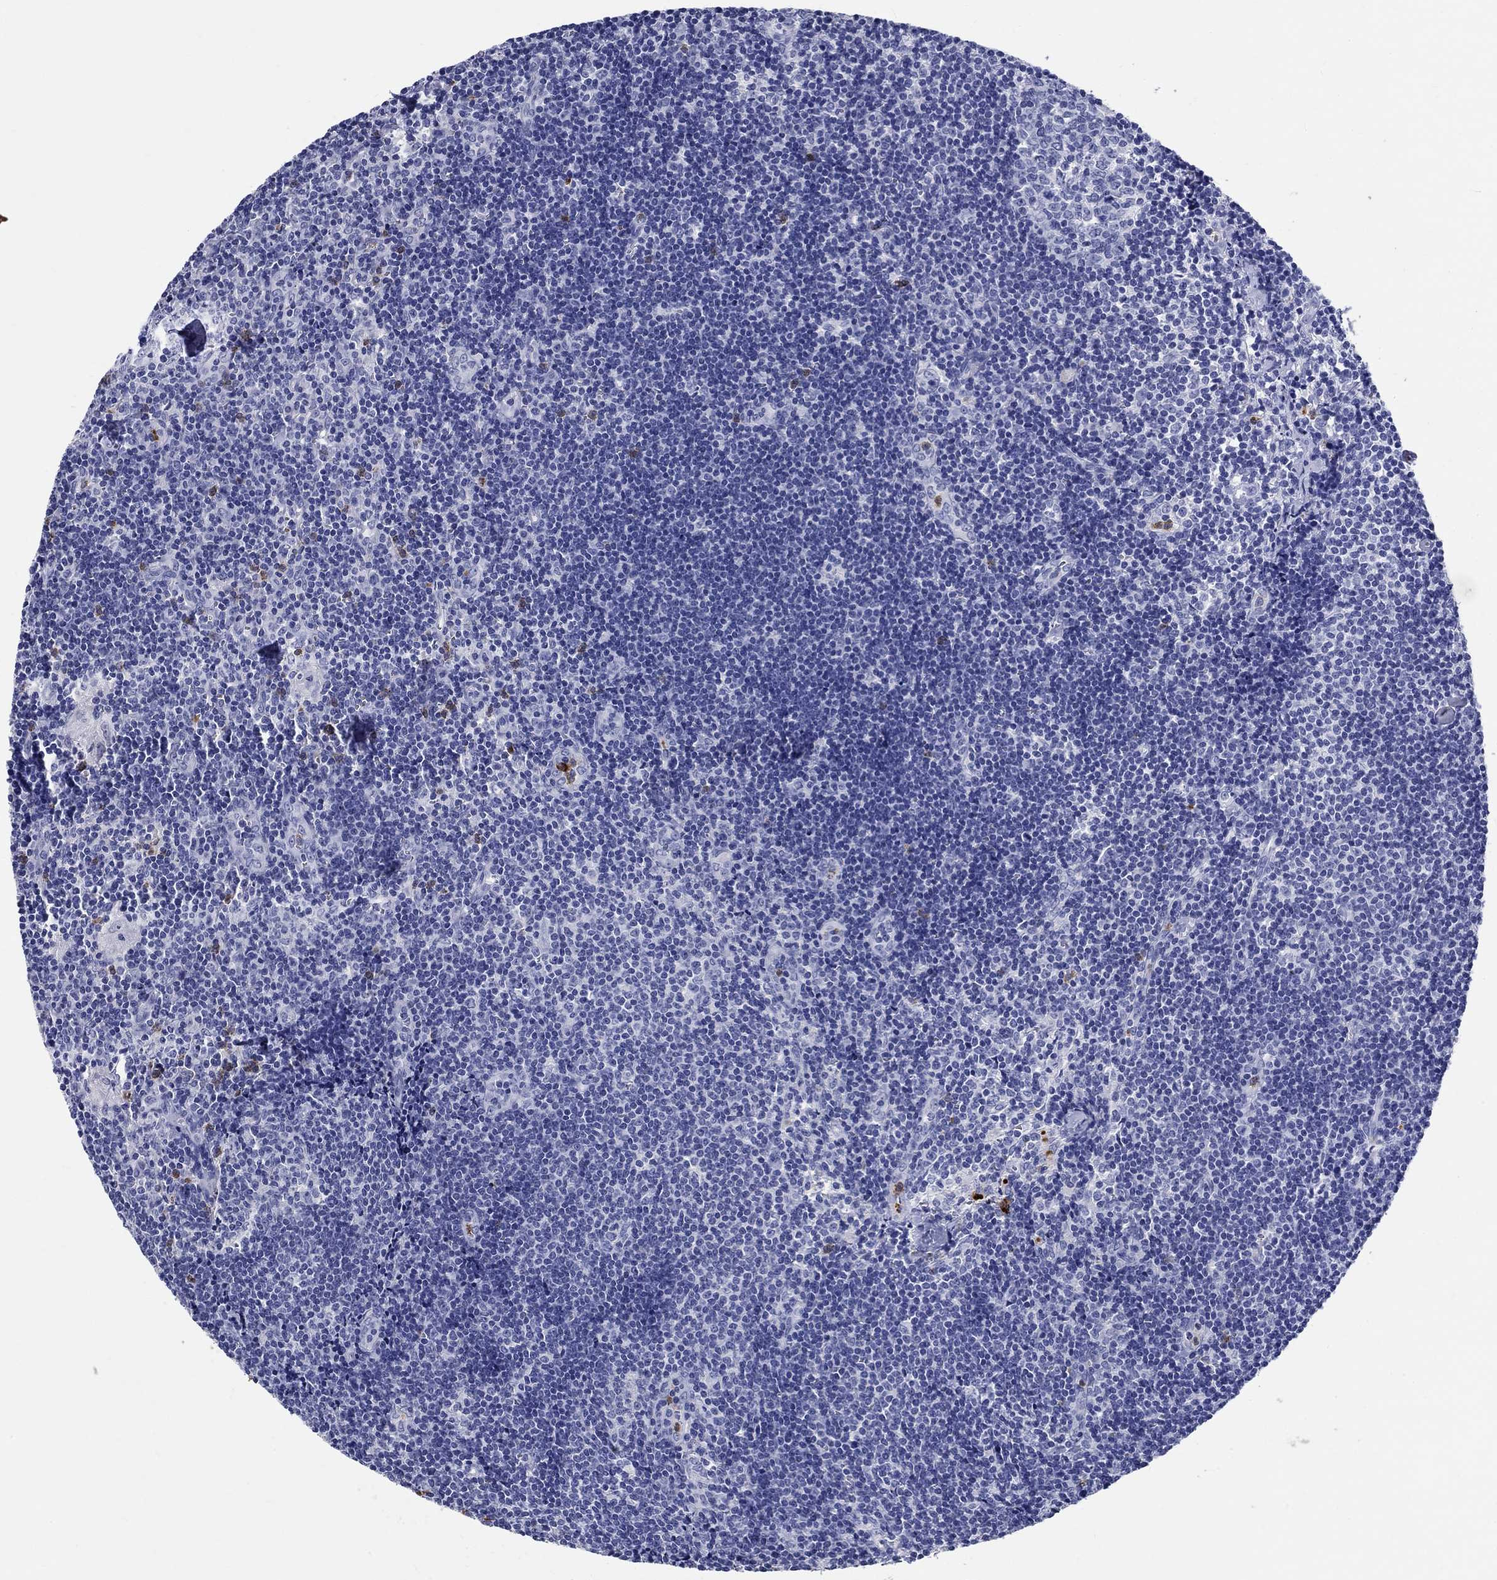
{"staining": {"intensity": "negative", "quantity": "none", "location": "none"}, "tissue": "lymph node", "cell_type": "Germinal center cells", "image_type": "normal", "snomed": [{"axis": "morphology", "description": "Normal tissue, NOS"}, {"axis": "topography", "description": "Lymph node"}], "caption": "The image shows no staining of germinal center cells in benign lymph node.", "gene": "EPX", "patient": {"sex": "female", "age": 52}}